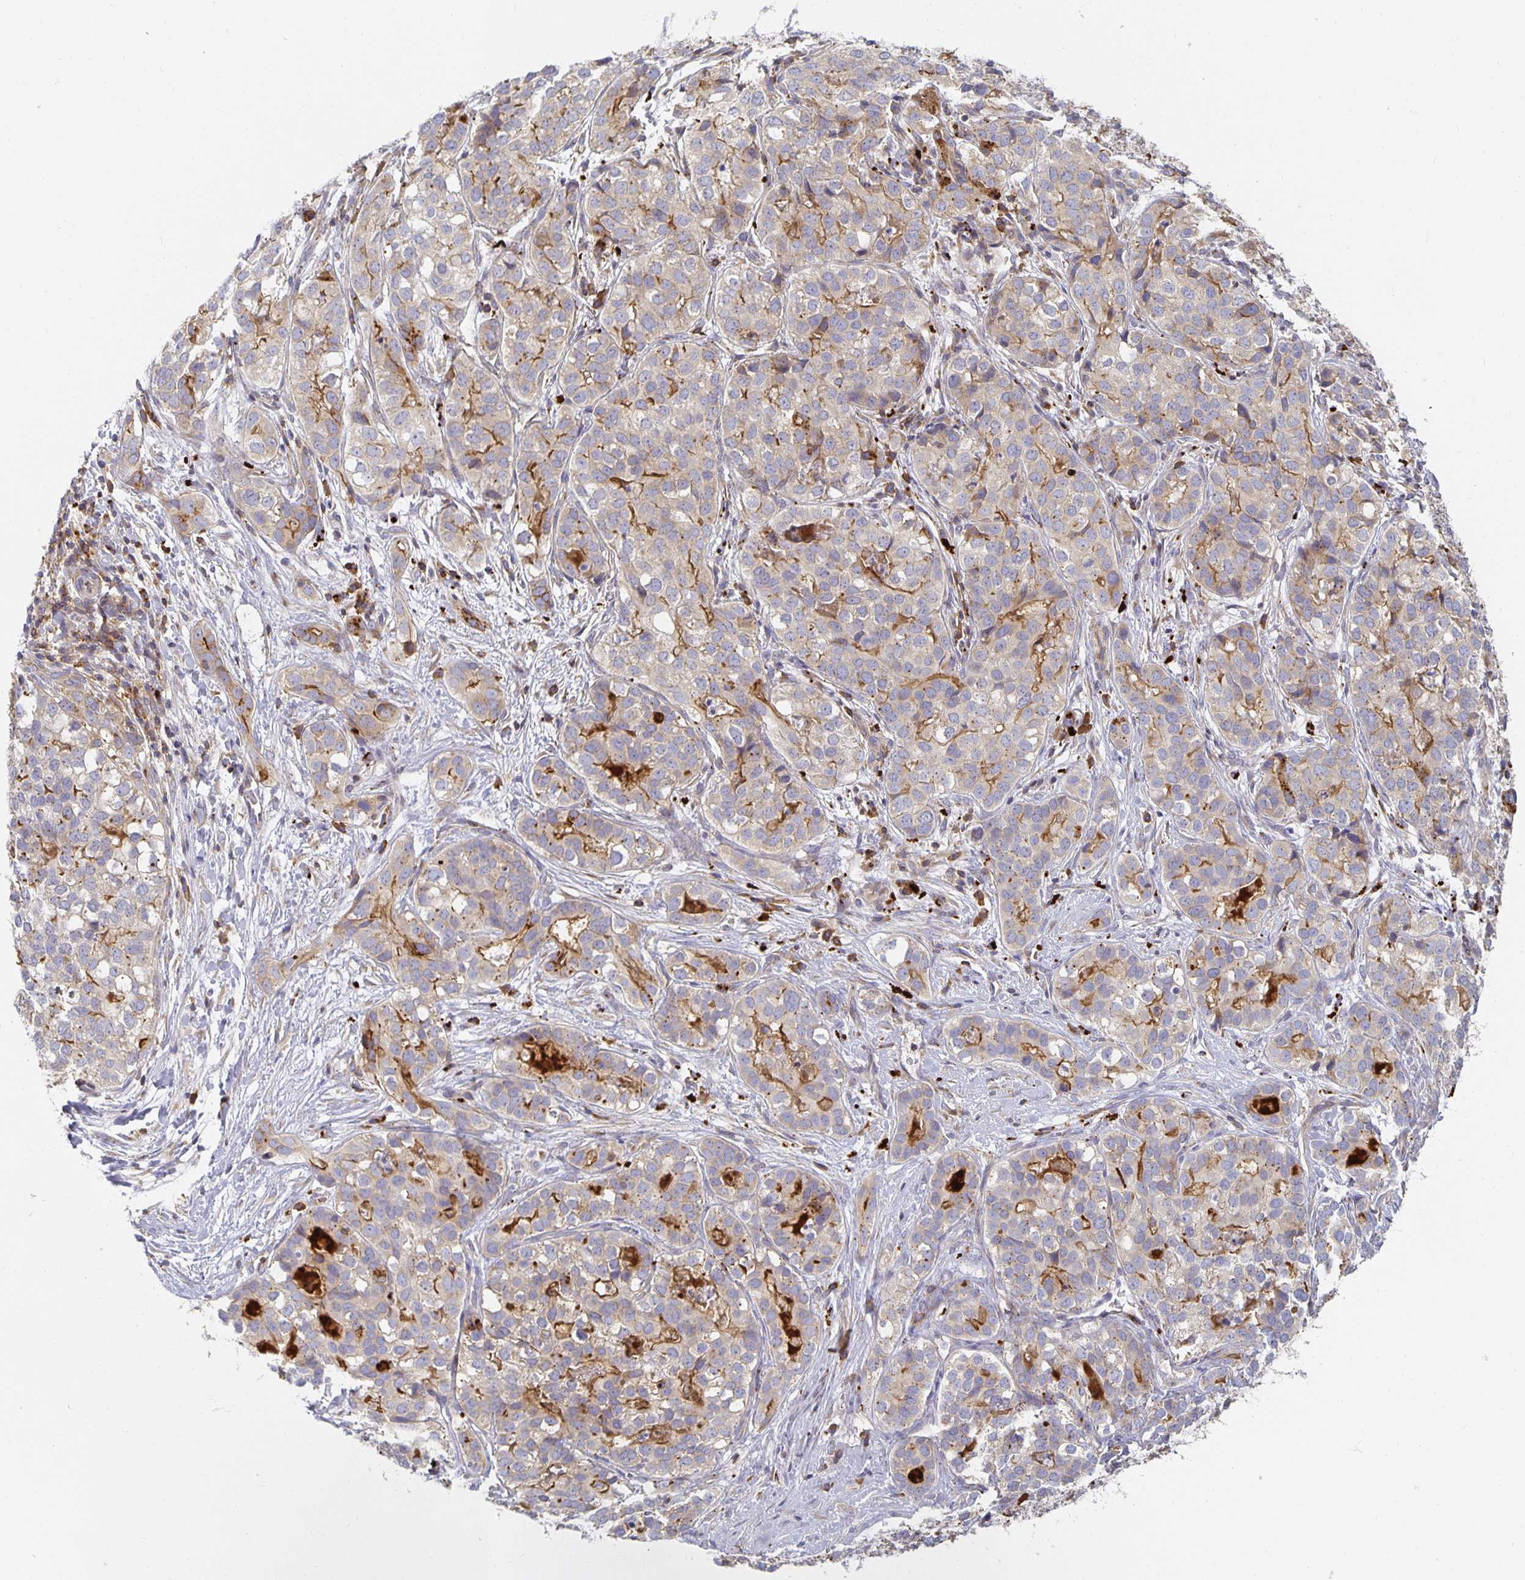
{"staining": {"intensity": "moderate", "quantity": "<25%", "location": "cytoplasmic/membranous"}, "tissue": "liver cancer", "cell_type": "Tumor cells", "image_type": "cancer", "snomed": [{"axis": "morphology", "description": "Cholangiocarcinoma"}, {"axis": "topography", "description": "Liver"}], "caption": "Brown immunohistochemical staining in human cholangiocarcinoma (liver) shows moderate cytoplasmic/membranous expression in about <25% of tumor cells.", "gene": "NOMO1", "patient": {"sex": "male", "age": 56}}